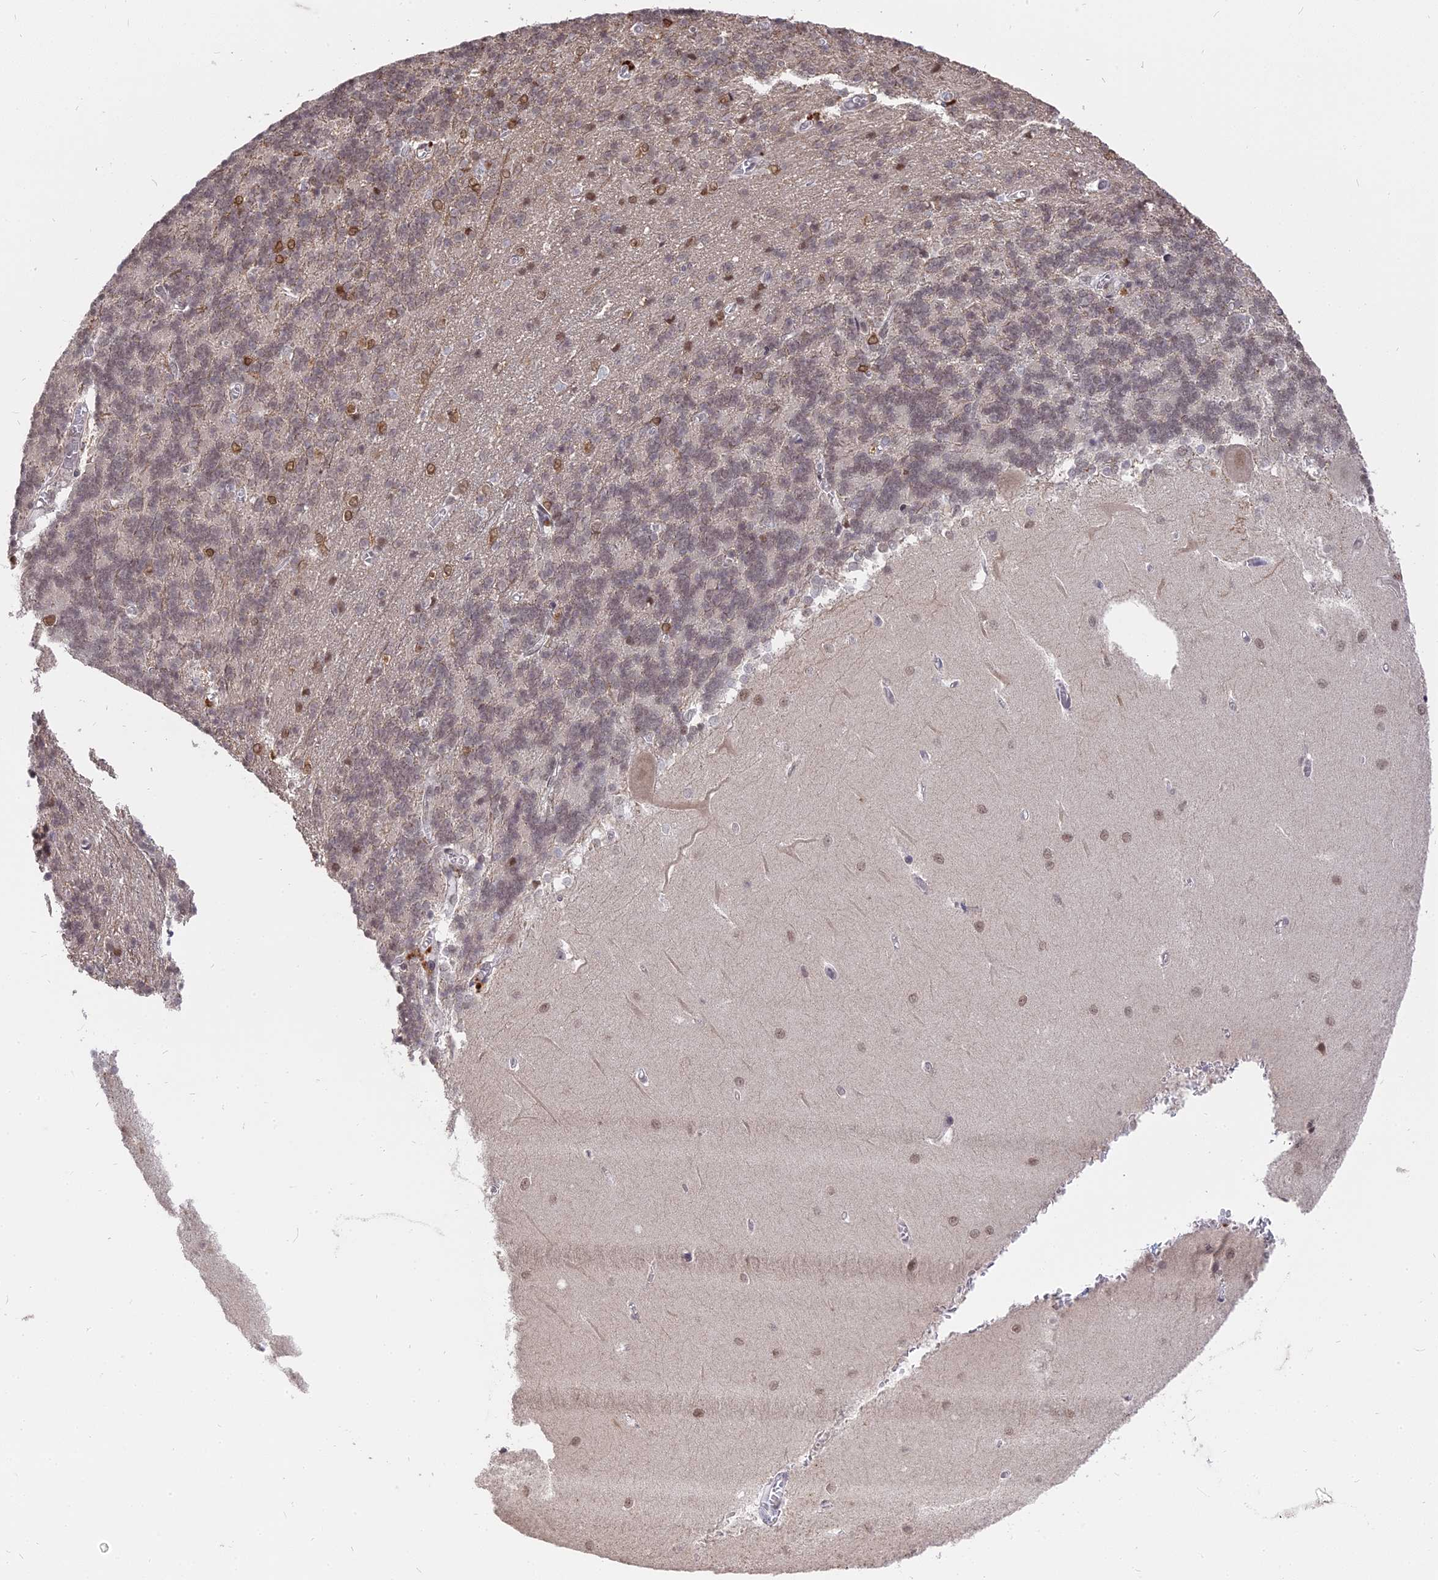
{"staining": {"intensity": "weak", "quantity": "25%-75%", "location": "nuclear"}, "tissue": "cerebellum", "cell_type": "Cells in granular layer", "image_type": "normal", "snomed": [{"axis": "morphology", "description": "Normal tissue, NOS"}, {"axis": "topography", "description": "Cerebellum"}], "caption": "Unremarkable cerebellum displays weak nuclear staining in approximately 25%-75% of cells in granular layer.", "gene": "NR1H3", "patient": {"sex": "male", "age": 37}}